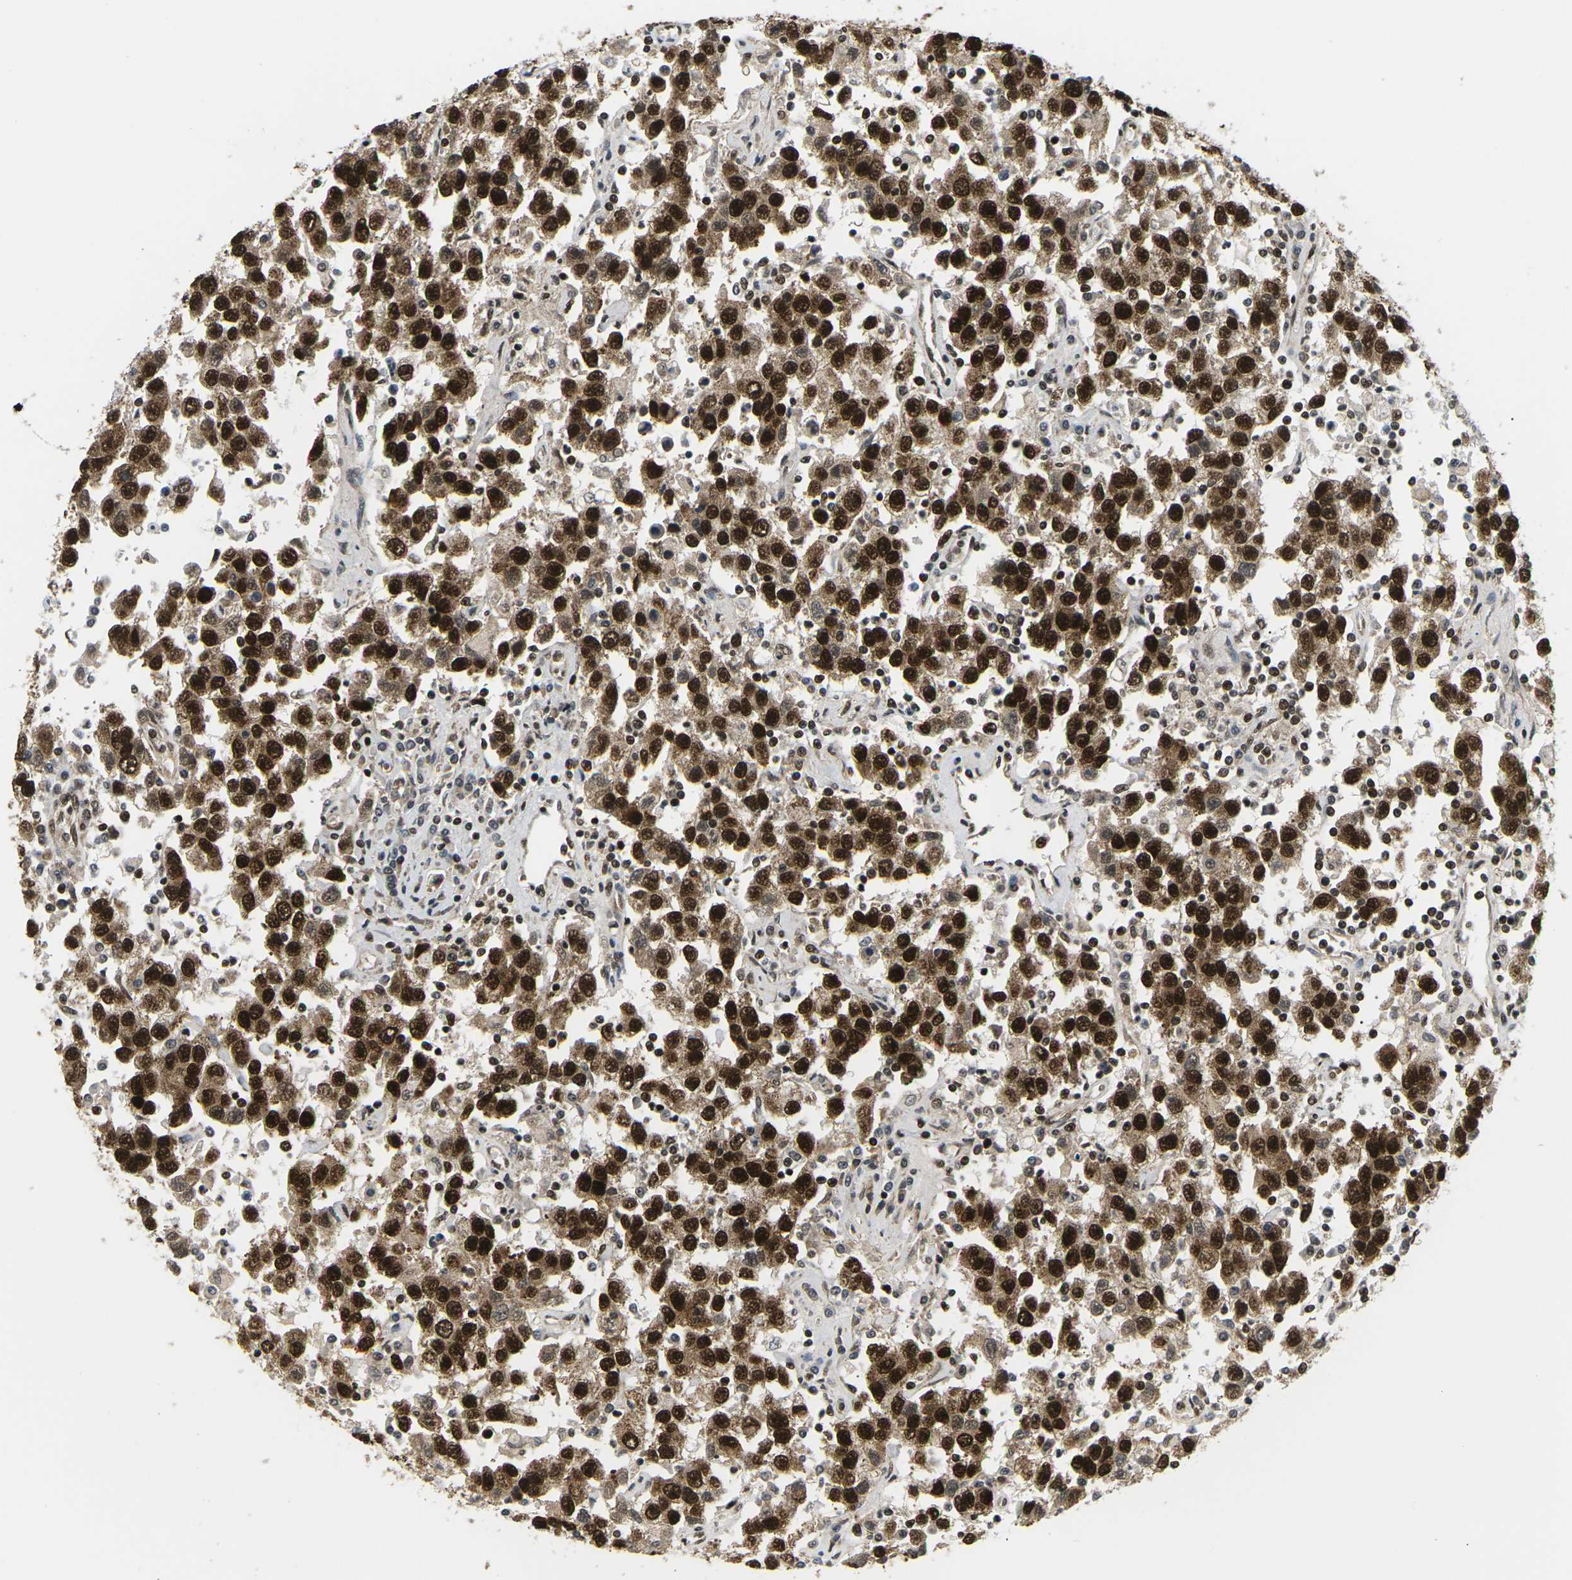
{"staining": {"intensity": "strong", "quantity": ">75%", "location": "cytoplasmic/membranous,nuclear"}, "tissue": "testis cancer", "cell_type": "Tumor cells", "image_type": "cancer", "snomed": [{"axis": "morphology", "description": "Seminoma, NOS"}, {"axis": "topography", "description": "Testis"}], "caption": "A histopathology image of testis cancer stained for a protein displays strong cytoplasmic/membranous and nuclear brown staining in tumor cells.", "gene": "CELF1", "patient": {"sex": "male", "age": 41}}